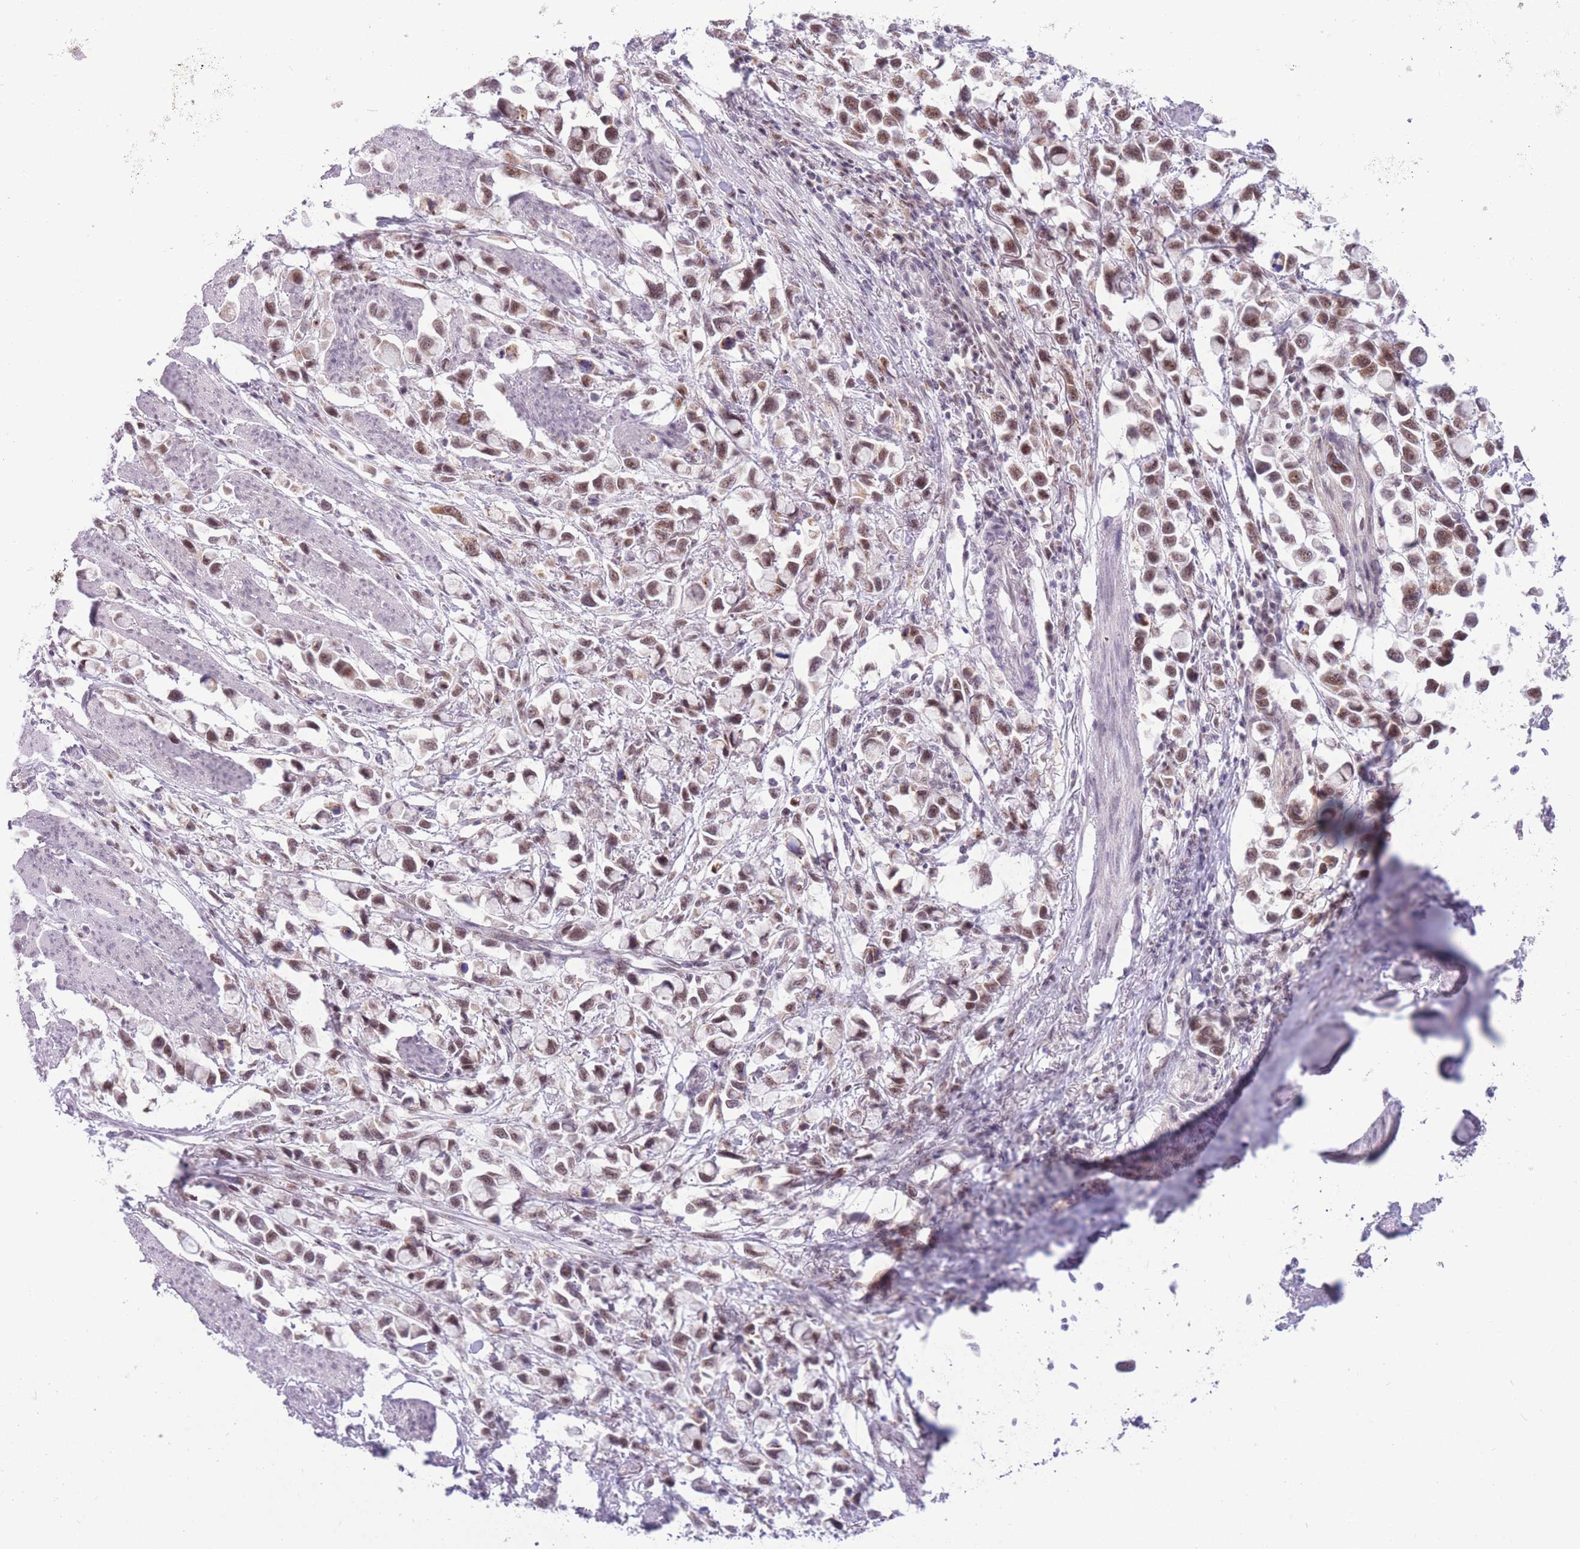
{"staining": {"intensity": "moderate", "quantity": ">75%", "location": "nuclear"}, "tissue": "stomach cancer", "cell_type": "Tumor cells", "image_type": "cancer", "snomed": [{"axis": "morphology", "description": "Adenocarcinoma, NOS"}, {"axis": "topography", "description": "Stomach"}], "caption": "A histopathology image of human stomach cancer stained for a protein exhibits moderate nuclear brown staining in tumor cells.", "gene": "CYP2B6", "patient": {"sex": "female", "age": 81}}